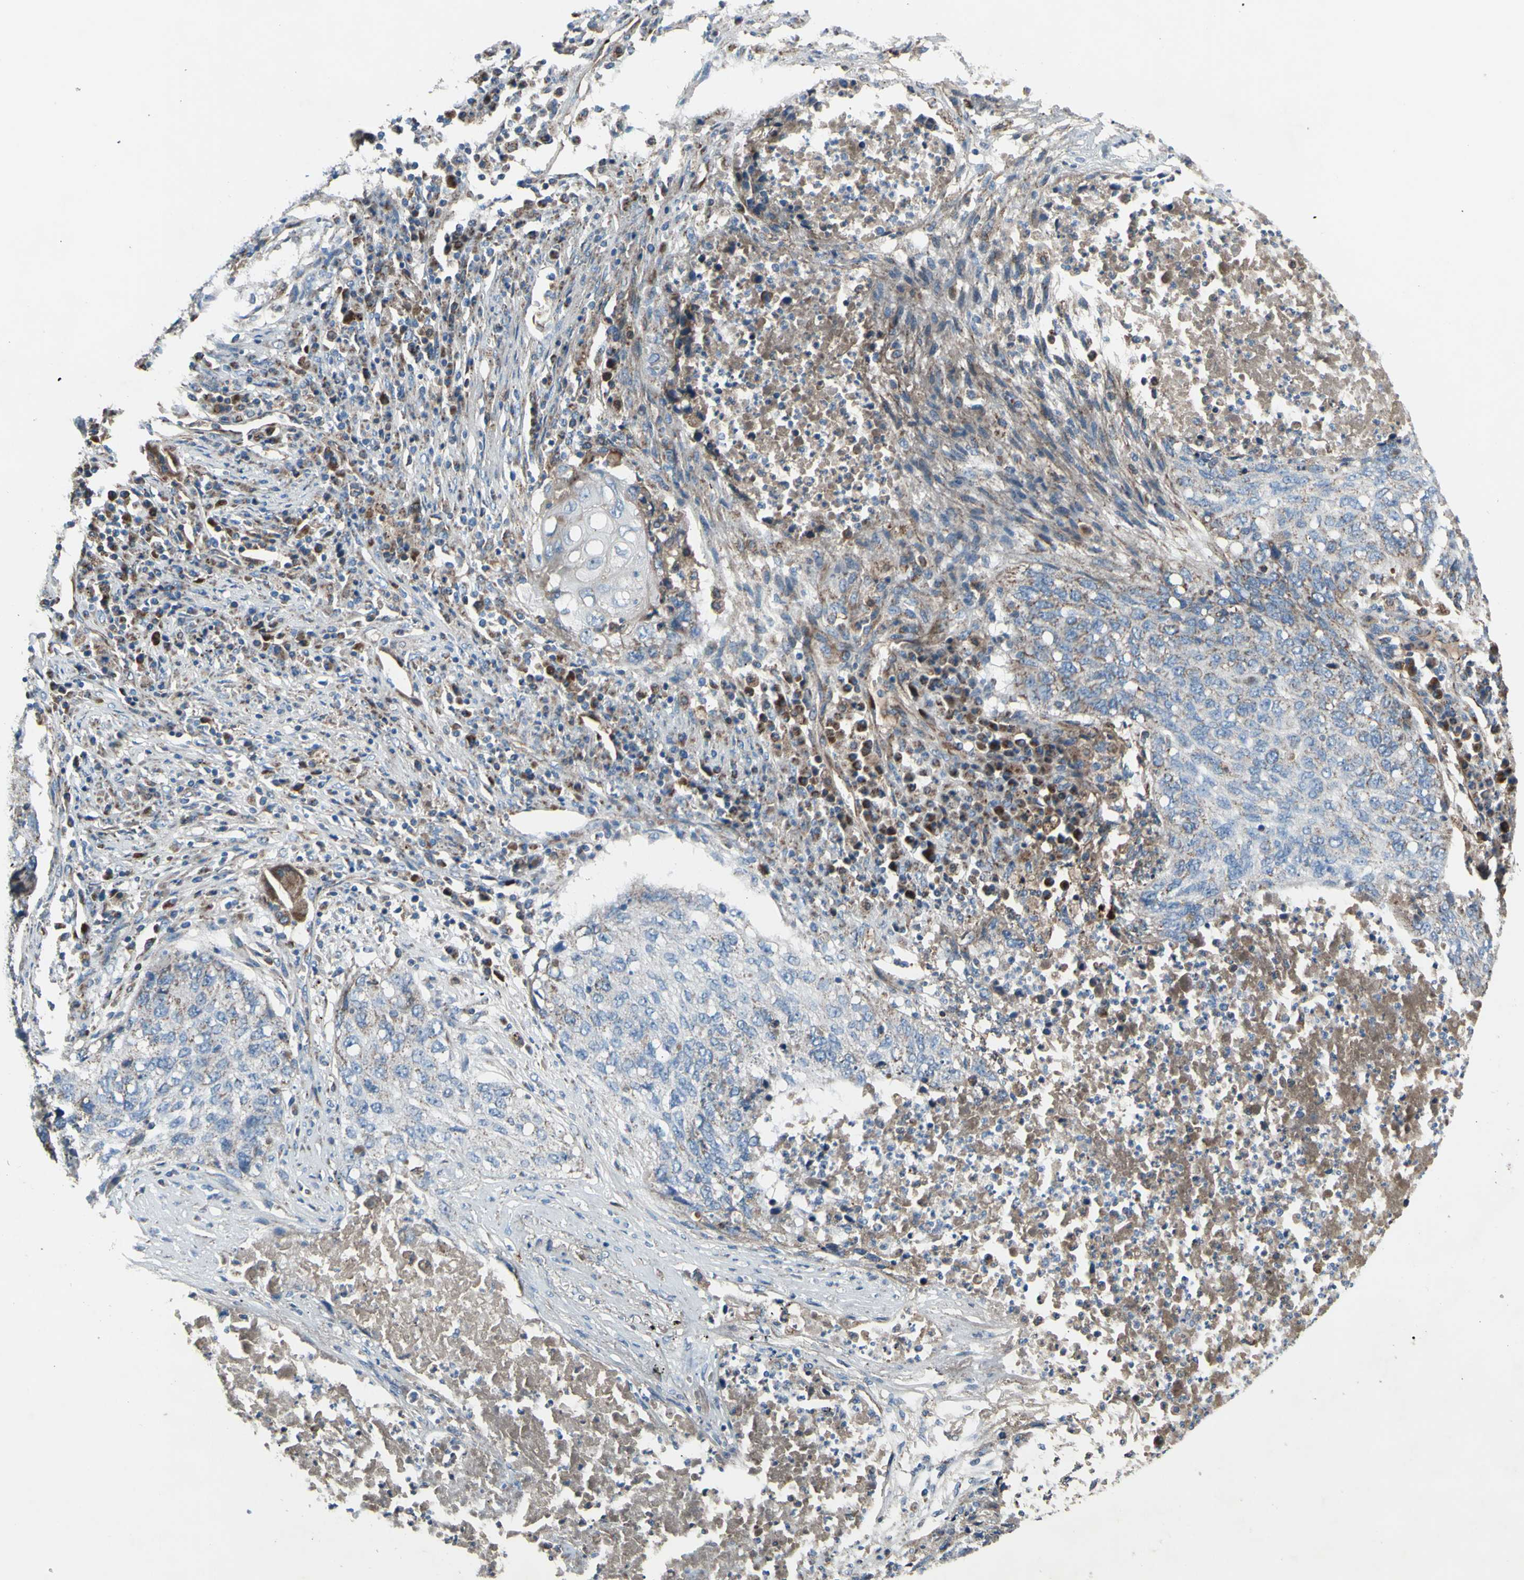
{"staining": {"intensity": "weak", "quantity": "<25%", "location": "cytoplasmic/membranous"}, "tissue": "lung cancer", "cell_type": "Tumor cells", "image_type": "cancer", "snomed": [{"axis": "morphology", "description": "Squamous cell carcinoma, NOS"}, {"axis": "topography", "description": "Lung"}], "caption": "There is no significant staining in tumor cells of squamous cell carcinoma (lung).", "gene": "EMC7", "patient": {"sex": "female", "age": 63}}